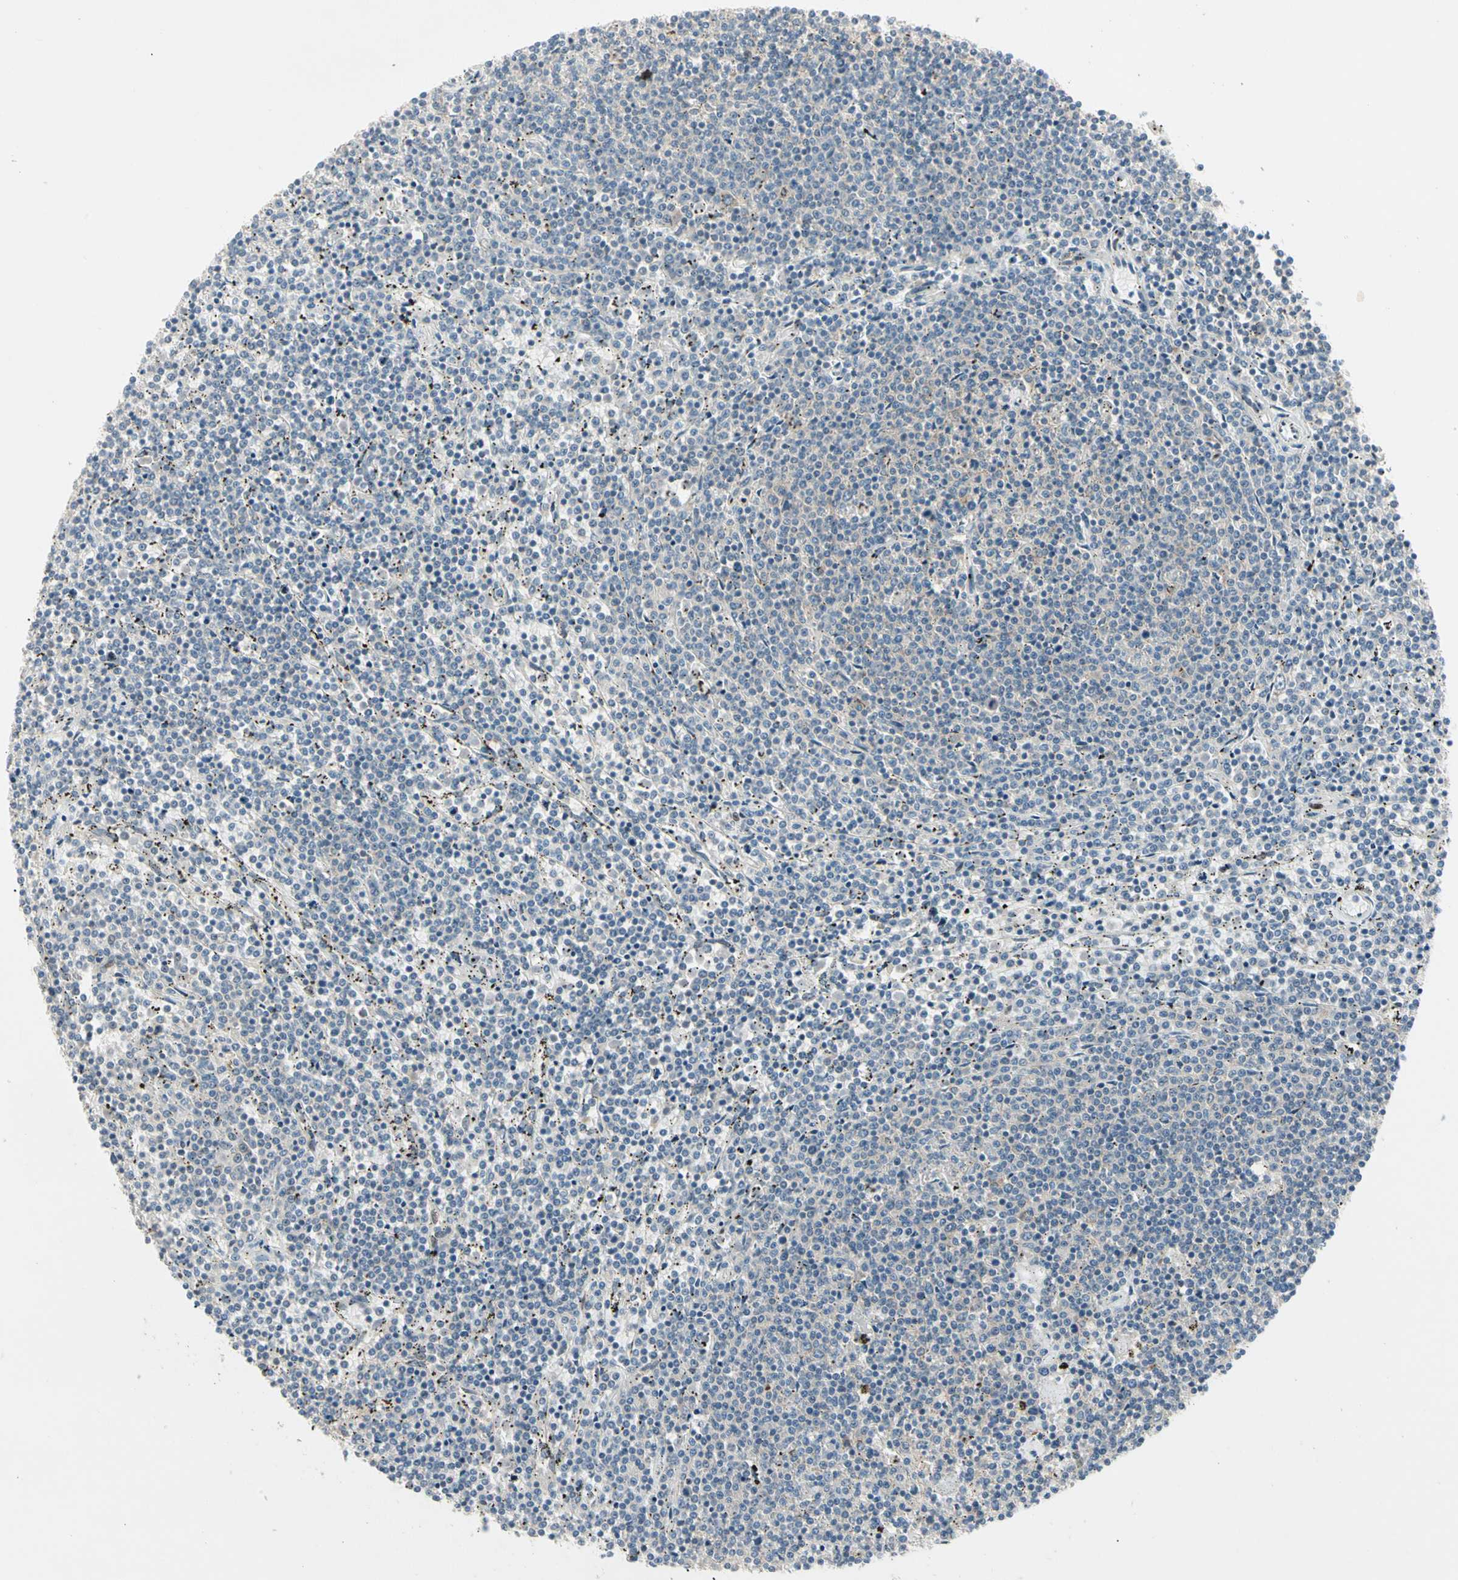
{"staining": {"intensity": "negative", "quantity": "none", "location": "none"}, "tissue": "lymphoma", "cell_type": "Tumor cells", "image_type": "cancer", "snomed": [{"axis": "morphology", "description": "Malignant lymphoma, non-Hodgkin's type, Low grade"}, {"axis": "topography", "description": "Spleen"}], "caption": "Human low-grade malignant lymphoma, non-Hodgkin's type stained for a protein using IHC displays no expression in tumor cells.", "gene": "IL1R1", "patient": {"sex": "female", "age": 50}}